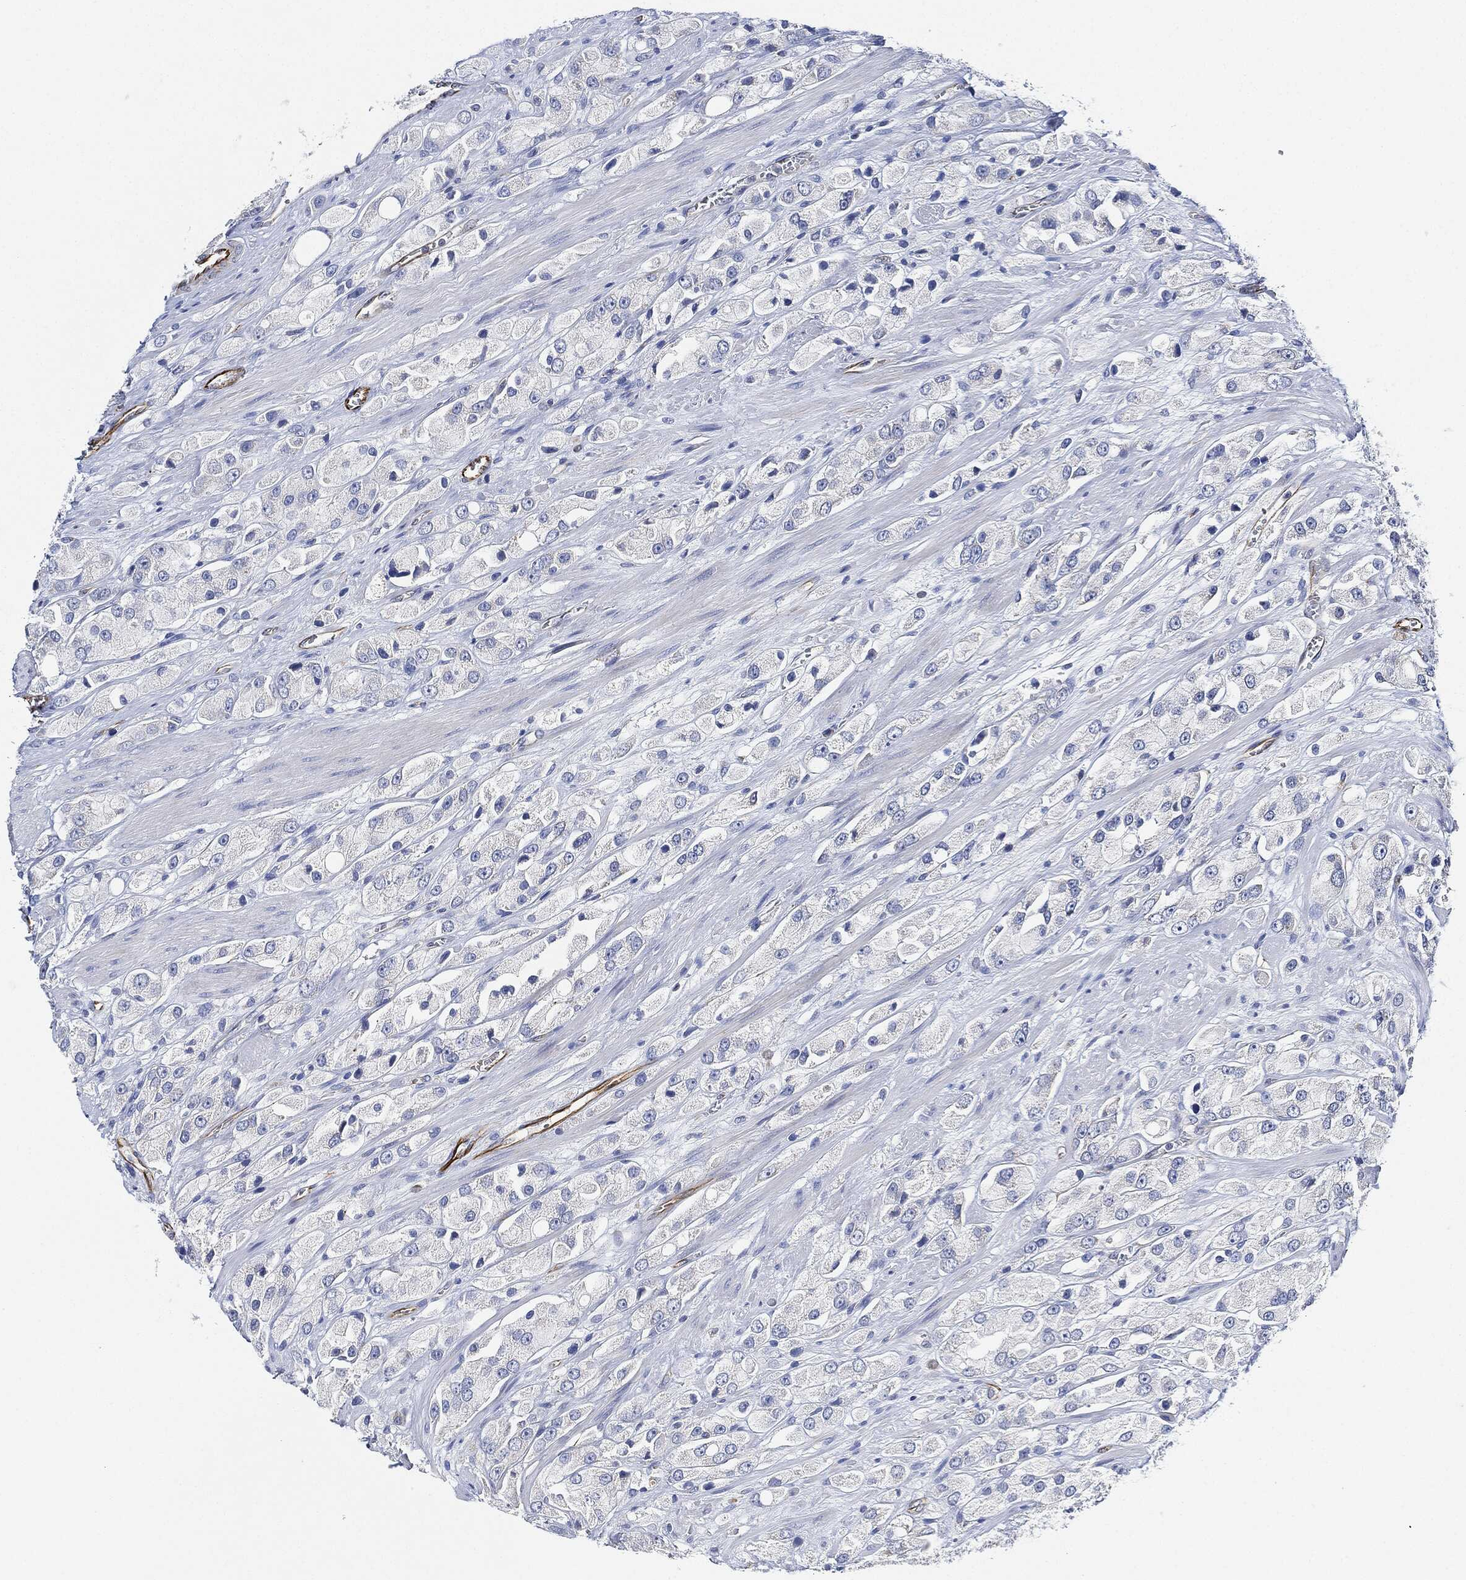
{"staining": {"intensity": "negative", "quantity": "none", "location": "none"}, "tissue": "prostate cancer", "cell_type": "Tumor cells", "image_type": "cancer", "snomed": [{"axis": "morphology", "description": "Adenocarcinoma, NOS"}, {"axis": "topography", "description": "Prostate and seminal vesicle, NOS"}, {"axis": "topography", "description": "Prostate"}], "caption": "Photomicrograph shows no significant protein expression in tumor cells of prostate cancer. (Stains: DAB IHC with hematoxylin counter stain, Microscopy: brightfield microscopy at high magnification).", "gene": "THSD1", "patient": {"sex": "male", "age": 64}}